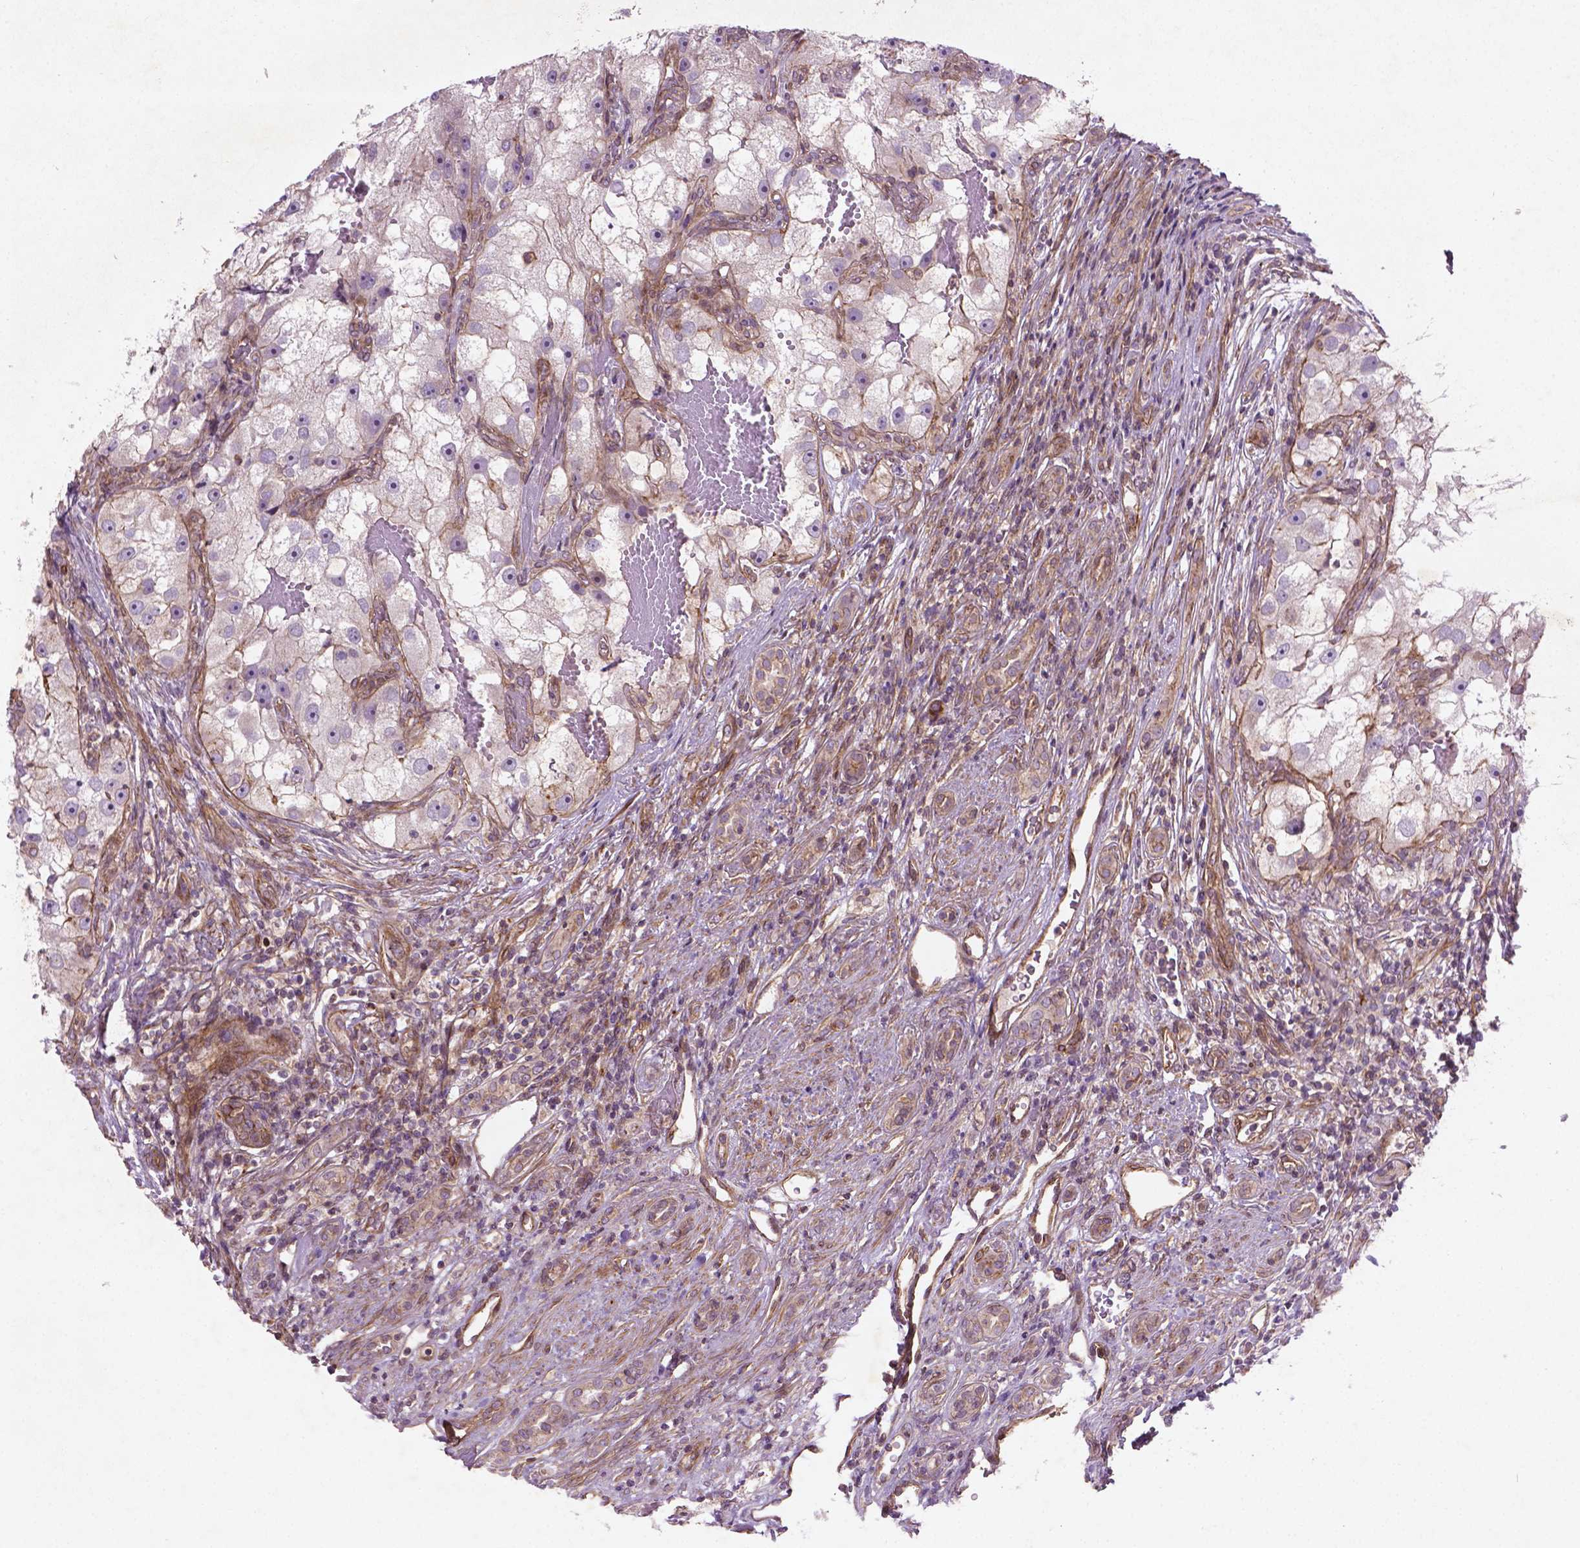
{"staining": {"intensity": "negative", "quantity": "none", "location": "none"}, "tissue": "renal cancer", "cell_type": "Tumor cells", "image_type": "cancer", "snomed": [{"axis": "morphology", "description": "Adenocarcinoma, NOS"}, {"axis": "topography", "description": "Kidney"}], "caption": "High power microscopy image of an immunohistochemistry histopathology image of renal cancer, revealing no significant expression in tumor cells.", "gene": "TCHP", "patient": {"sex": "male", "age": 63}}